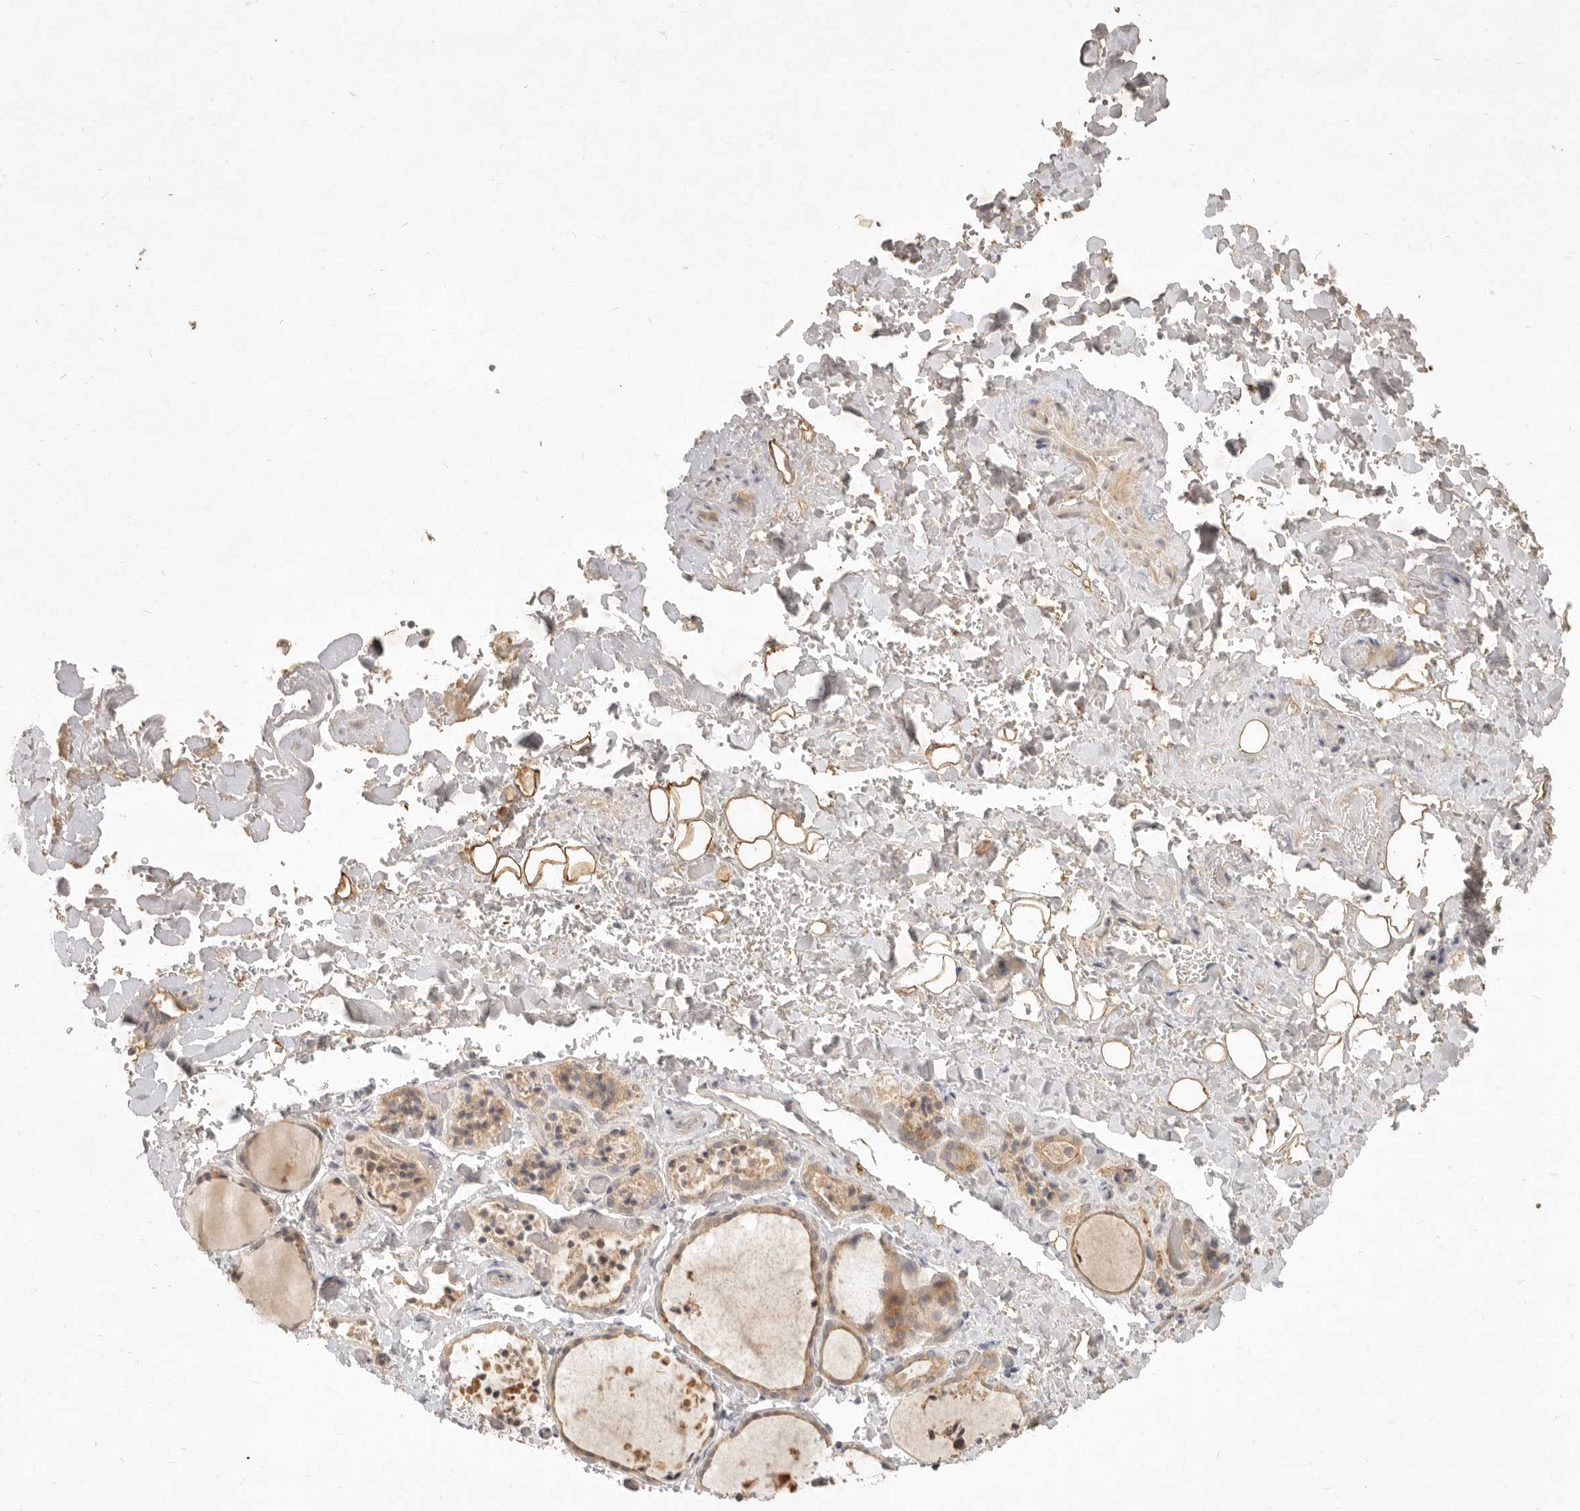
{"staining": {"intensity": "weak", "quantity": ">75%", "location": "cytoplasmic/membranous"}, "tissue": "thyroid gland", "cell_type": "Glandular cells", "image_type": "normal", "snomed": [{"axis": "morphology", "description": "Normal tissue, NOS"}, {"axis": "topography", "description": "Thyroid gland"}], "caption": "Protein staining reveals weak cytoplasmic/membranous expression in approximately >75% of glandular cells in unremarkable thyroid gland.", "gene": "UBXN11", "patient": {"sex": "female", "age": 44}}